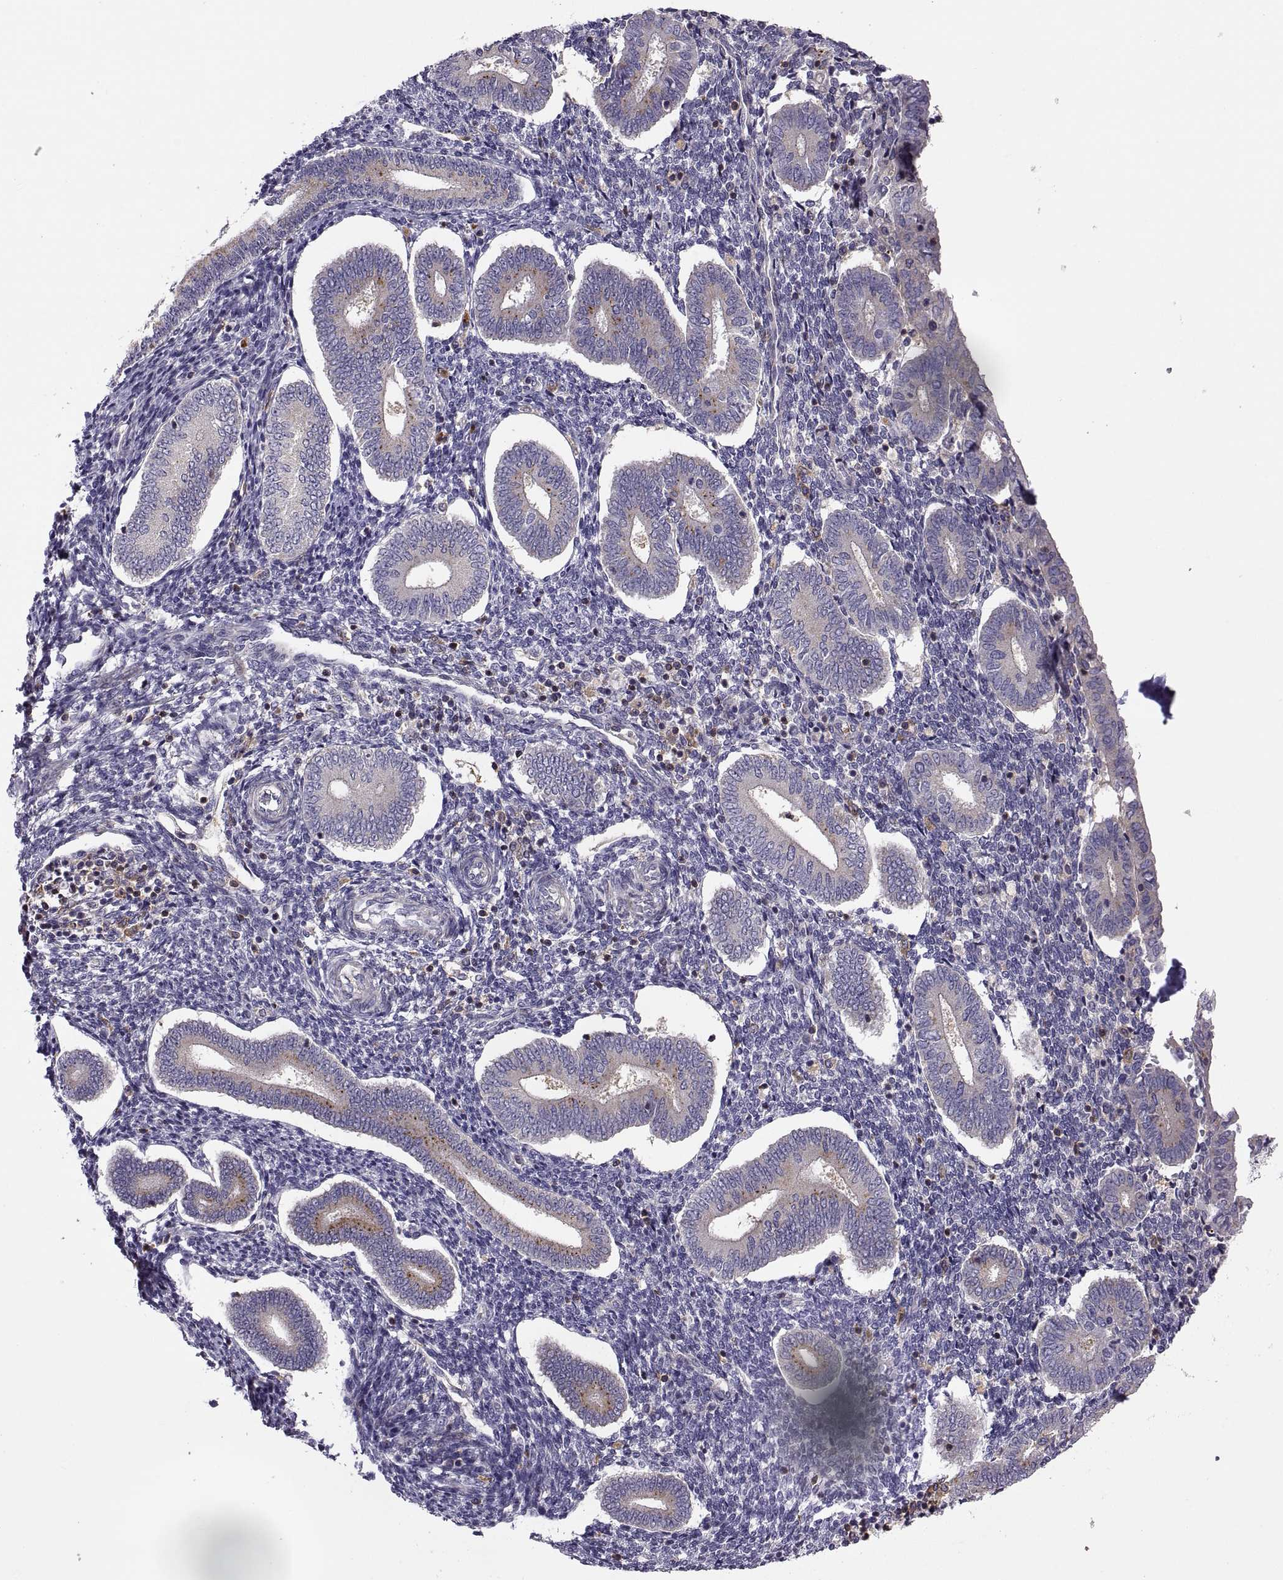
{"staining": {"intensity": "negative", "quantity": "none", "location": "none"}, "tissue": "endometrium", "cell_type": "Cells in endometrial stroma", "image_type": "normal", "snomed": [{"axis": "morphology", "description": "Normal tissue, NOS"}, {"axis": "topography", "description": "Endometrium"}], "caption": "Normal endometrium was stained to show a protein in brown. There is no significant expression in cells in endometrial stroma. (DAB (3,3'-diaminobenzidine) immunohistochemistry, high magnification).", "gene": "SPATA32", "patient": {"sex": "female", "age": 40}}